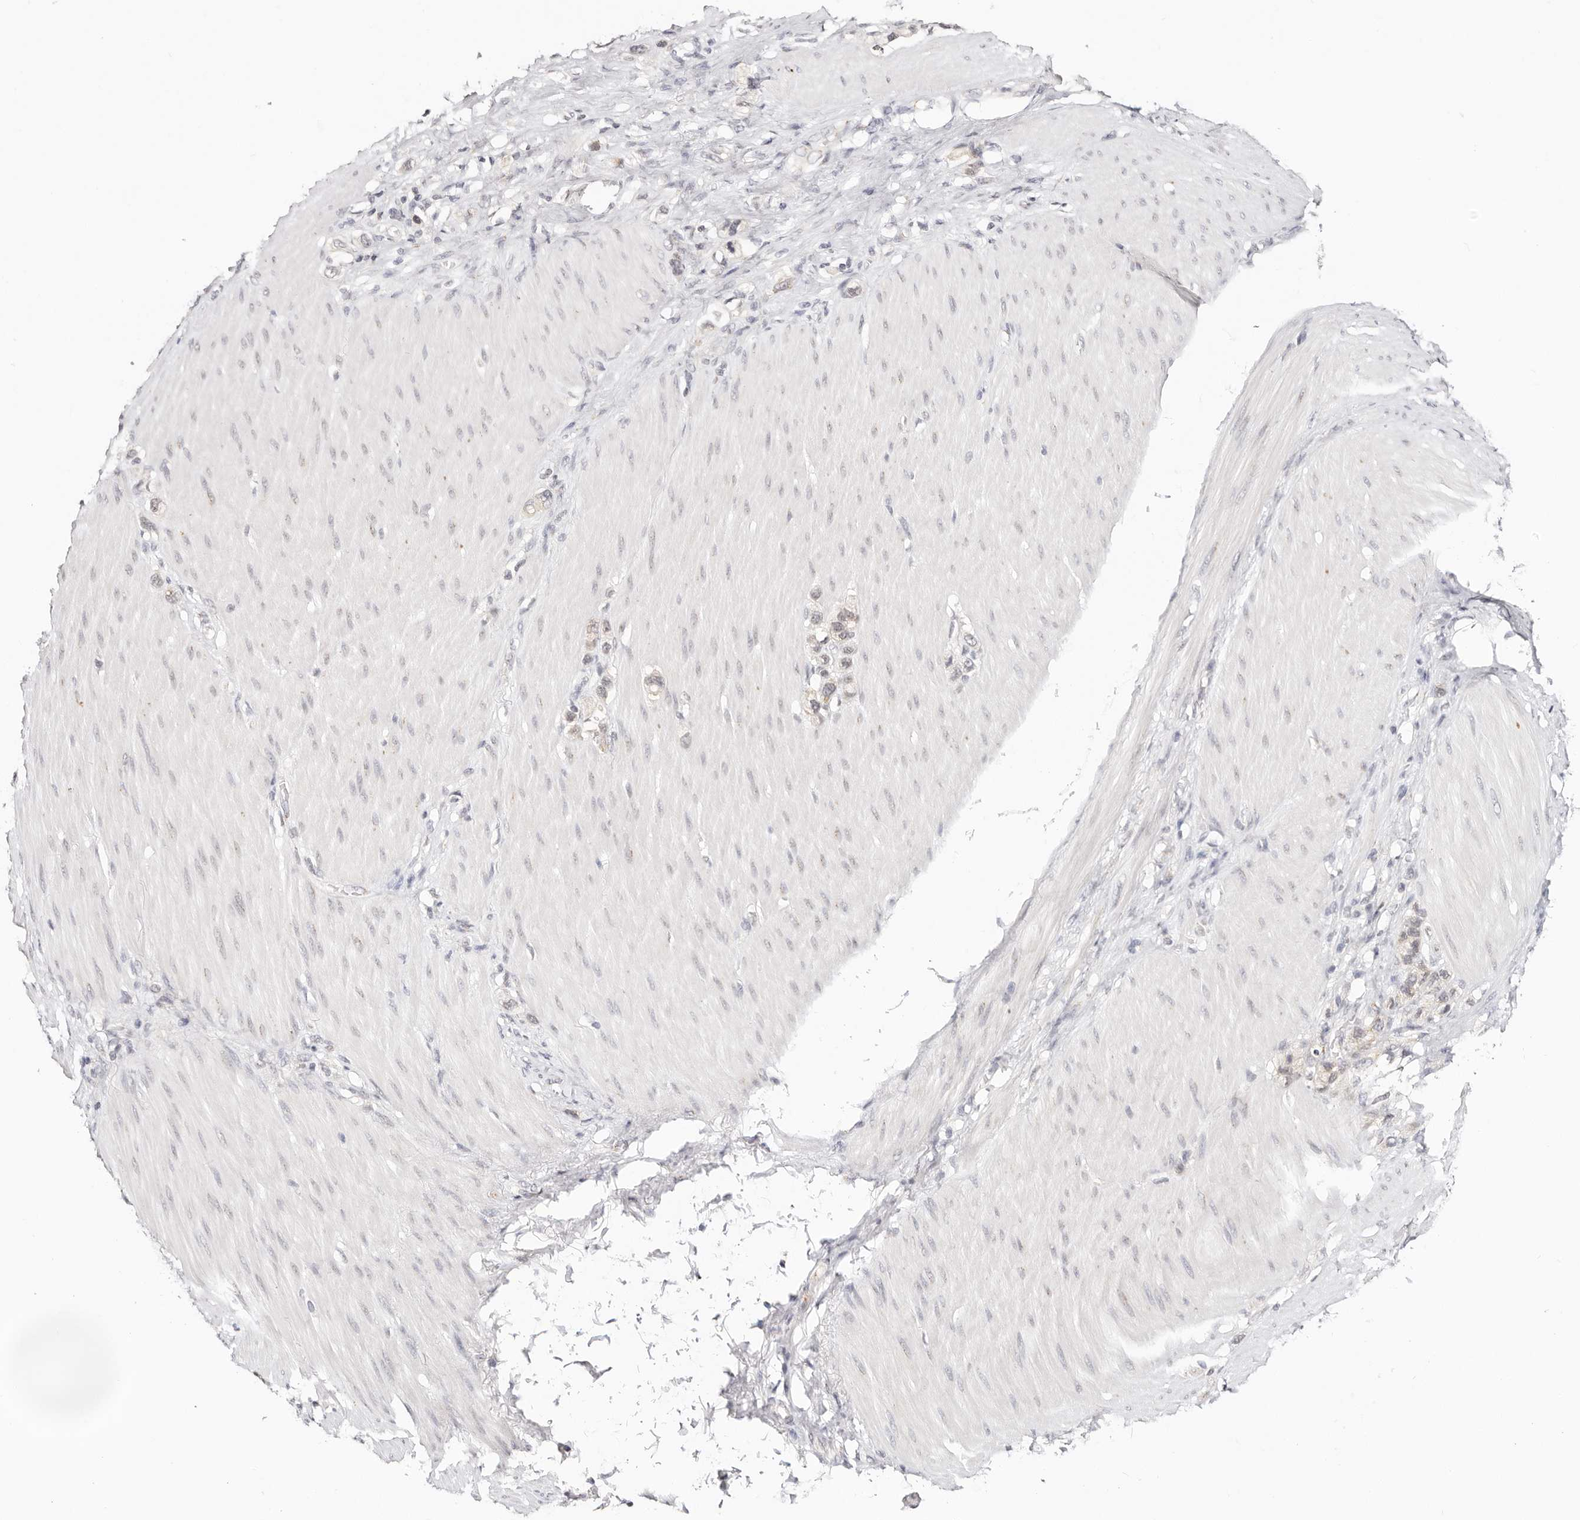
{"staining": {"intensity": "negative", "quantity": "none", "location": "none"}, "tissue": "stomach cancer", "cell_type": "Tumor cells", "image_type": "cancer", "snomed": [{"axis": "morphology", "description": "Adenocarcinoma, NOS"}, {"axis": "topography", "description": "Stomach"}], "caption": "Immunohistochemical staining of human stomach cancer (adenocarcinoma) reveals no significant expression in tumor cells. (DAB (3,3'-diaminobenzidine) immunohistochemistry (IHC), high magnification).", "gene": "VIPAS39", "patient": {"sex": "female", "age": 65}}